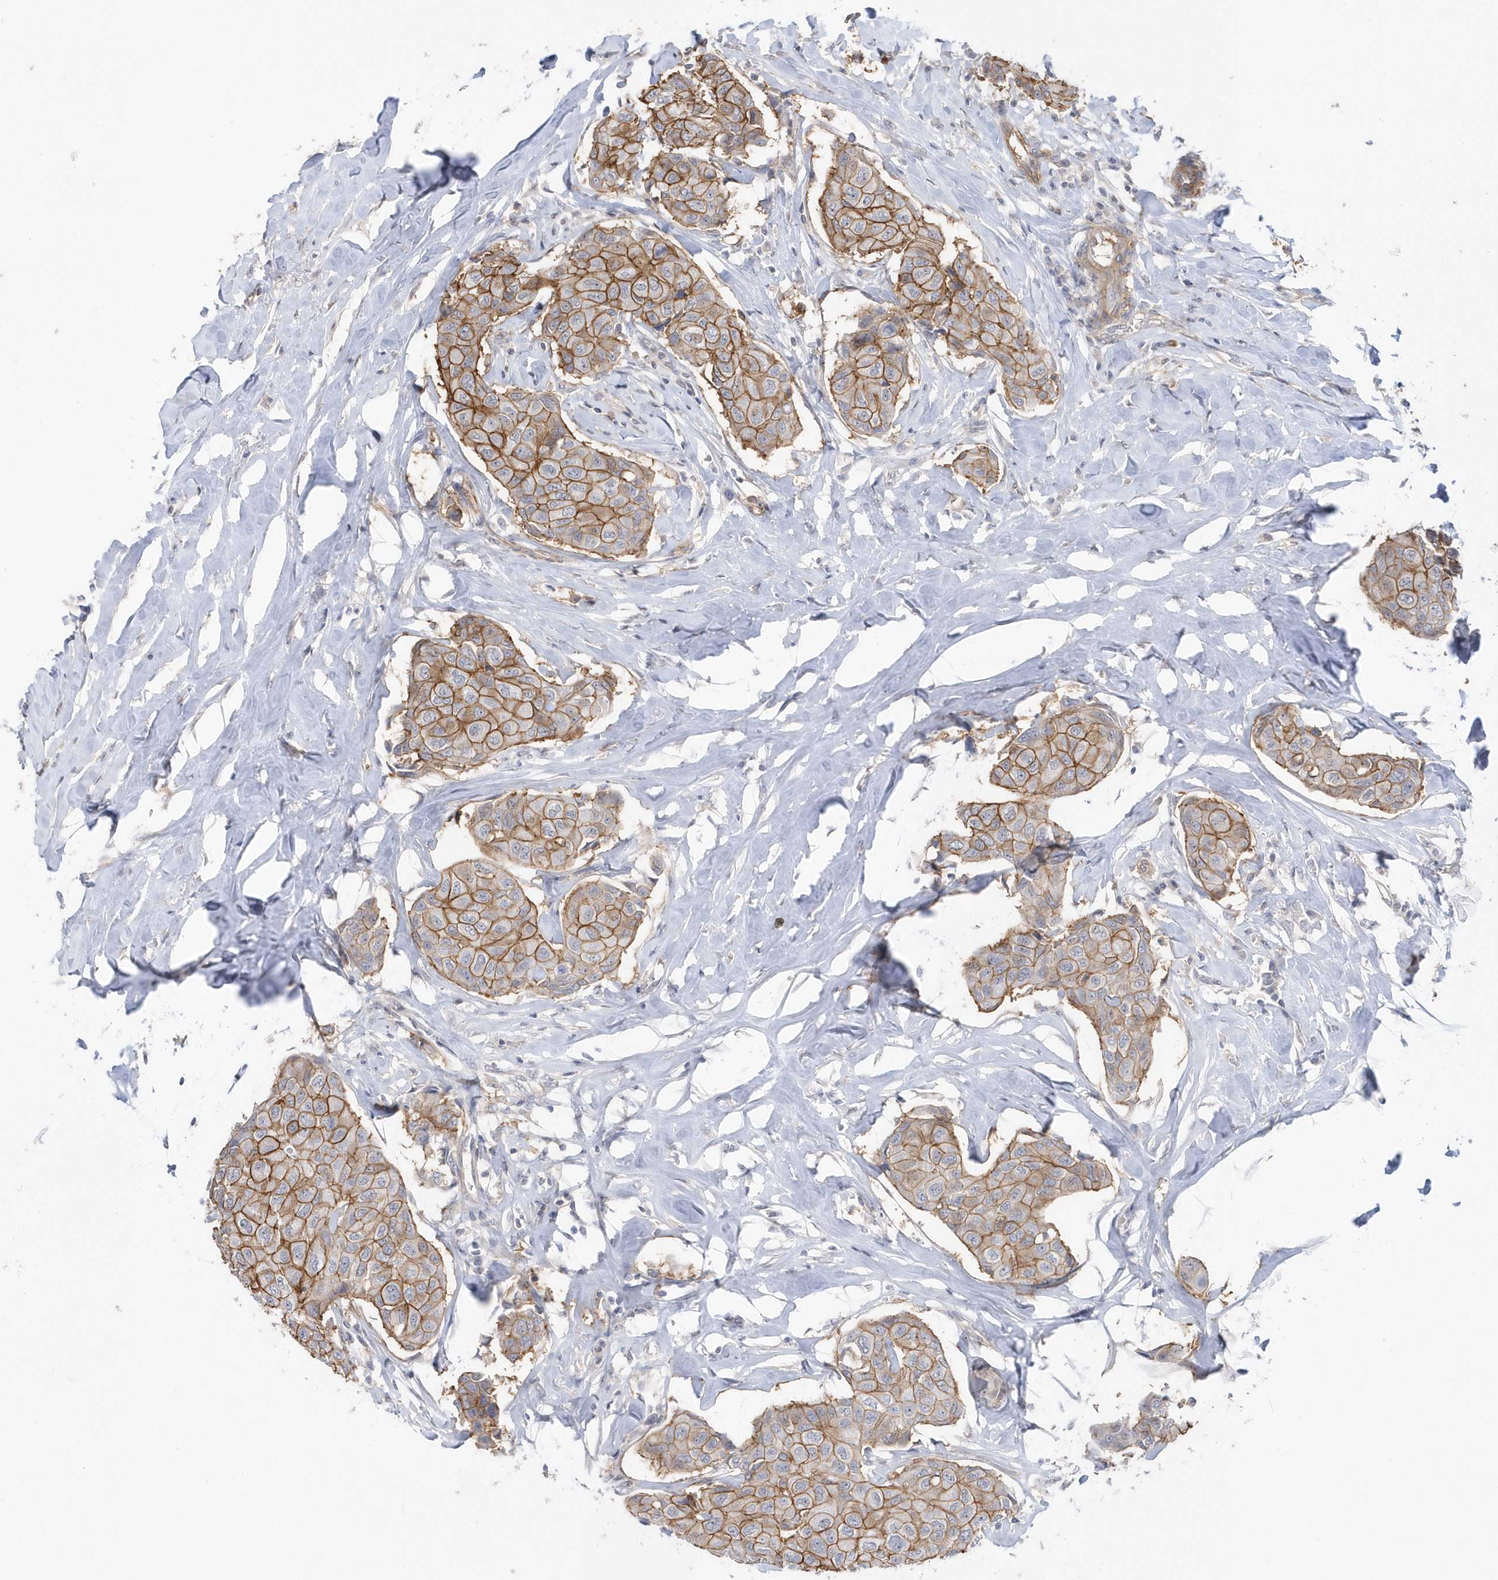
{"staining": {"intensity": "moderate", "quantity": ">75%", "location": "cytoplasmic/membranous"}, "tissue": "breast cancer", "cell_type": "Tumor cells", "image_type": "cancer", "snomed": [{"axis": "morphology", "description": "Duct carcinoma"}, {"axis": "topography", "description": "Breast"}], "caption": "This is a photomicrograph of IHC staining of breast cancer, which shows moderate staining in the cytoplasmic/membranous of tumor cells.", "gene": "CRIP3", "patient": {"sex": "female", "age": 80}}